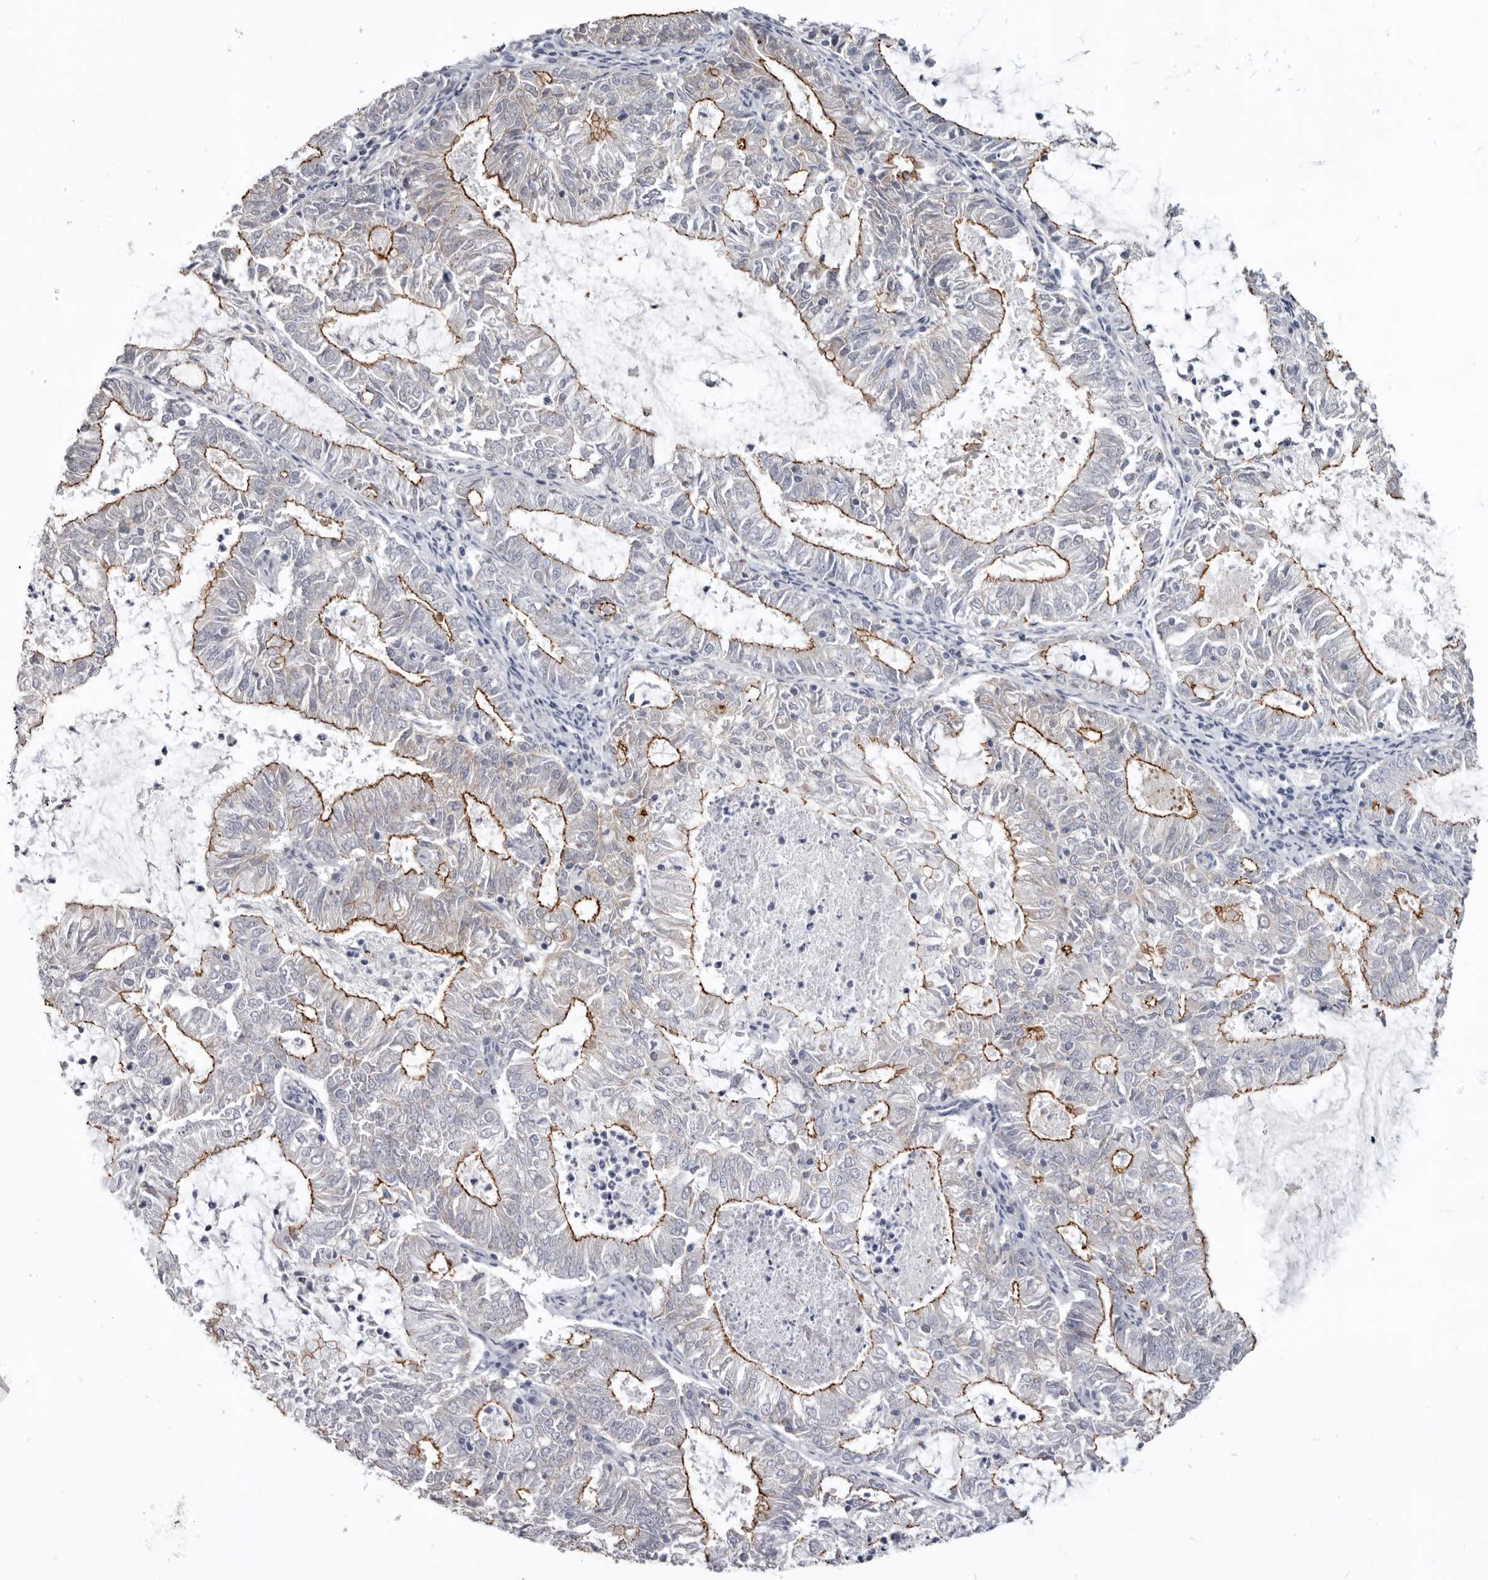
{"staining": {"intensity": "strong", "quantity": "25%-75%", "location": "cytoplasmic/membranous"}, "tissue": "endometrial cancer", "cell_type": "Tumor cells", "image_type": "cancer", "snomed": [{"axis": "morphology", "description": "Adenocarcinoma, NOS"}, {"axis": "topography", "description": "Endometrium"}], "caption": "The micrograph reveals staining of endometrial cancer (adenocarcinoma), revealing strong cytoplasmic/membranous protein expression (brown color) within tumor cells. The protein is stained brown, and the nuclei are stained in blue (DAB (3,3'-diaminobenzidine) IHC with brightfield microscopy, high magnification).", "gene": "CGN", "patient": {"sex": "female", "age": 57}}